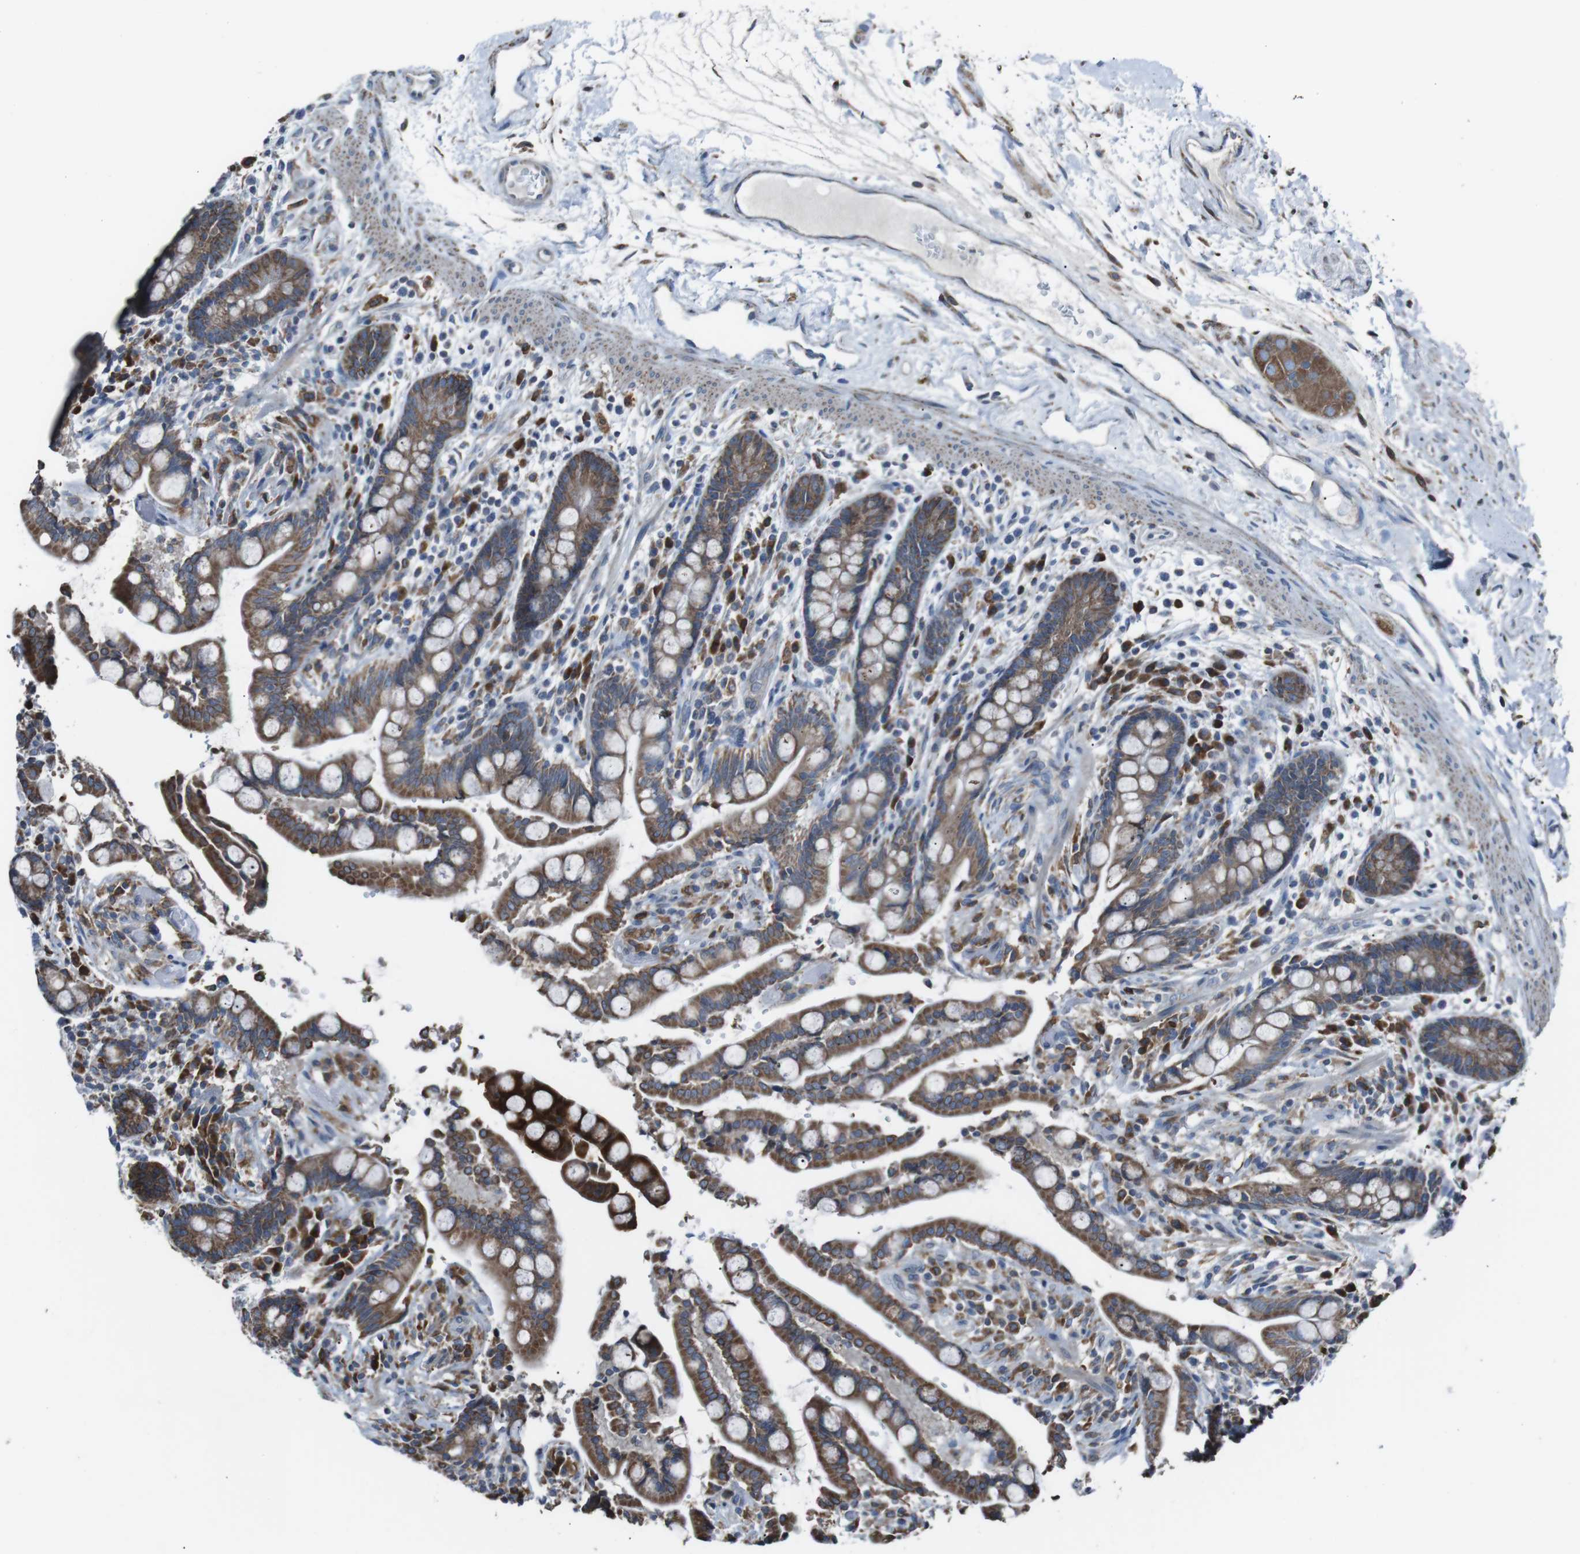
{"staining": {"intensity": "weak", "quantity": "25%-75%", "location": "cytoplasmic/membranous"}, "tissue": "colon", "cell_type": "Endothelial cells", "image_type": "normal", "snomed": [{"axis": "morphology", "description": "Normal tissue, NOS"}, {"axis": "topography", "description": "Colon"}], "caption": "A low amount of weak cytoplasmic/membranous positivity is seen in about 25%-75% of endothelial cells in benign colon.", "gene": "CISD2", "patient": {"sex": "male", "age": 73}}